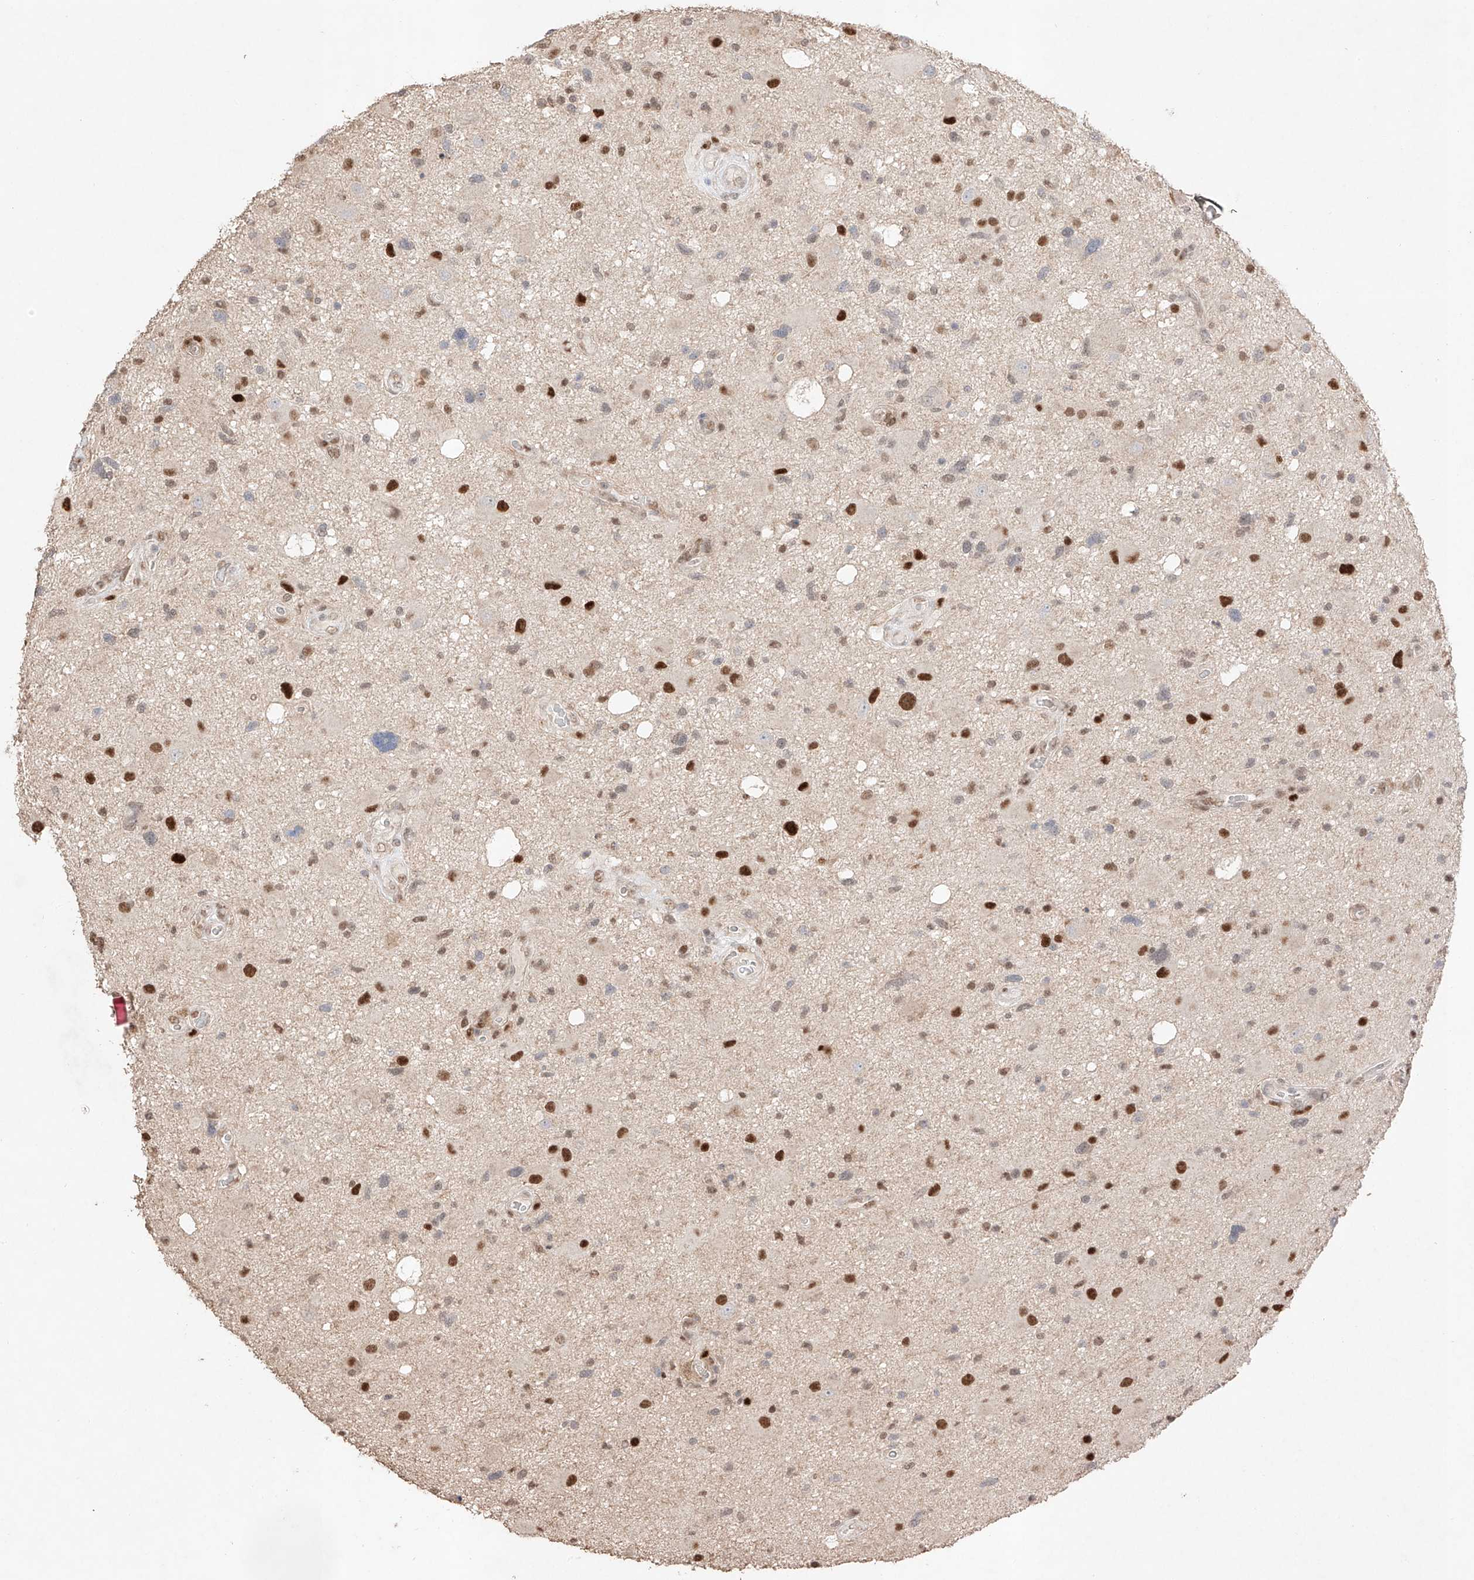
{"staining": {"intensity": "negative", "quantity": "none", "location": "none"}, "tissue": "glioma", "cell_type": "Tumor cells", "image_type": "cancer", "snomed": [{"axis": "morphology", "description": "Glioma, malignant, High grade"}, {"axis": "topography", "description": "Brain"}], "caption": "Malignant glioma (high-grade) stained for a protein using IHC demonstrates no expression tumor cells.", "gene": "APIP", "patient": {"sex": "male", "age": 33}}